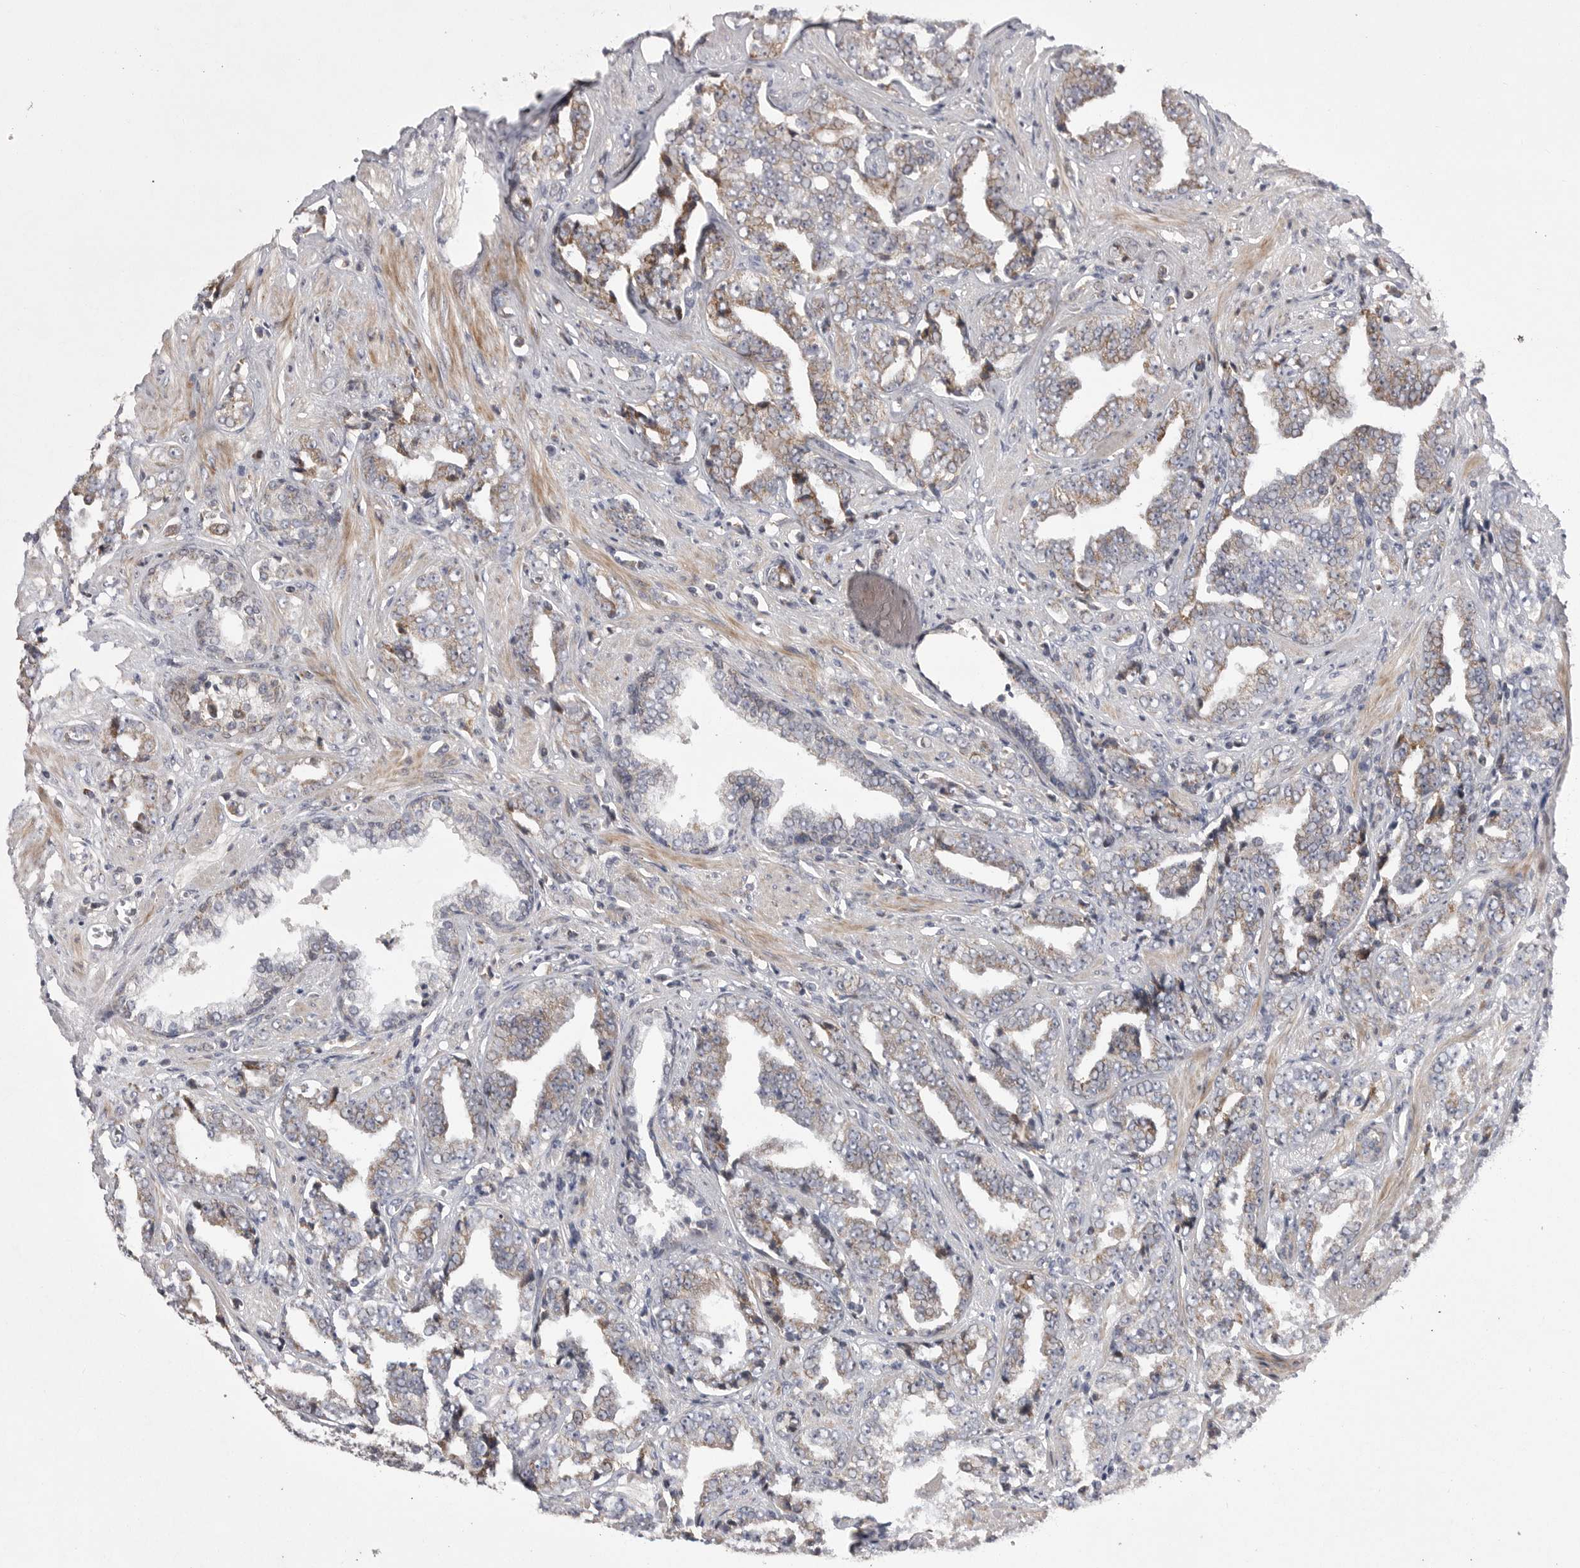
{"staining": {"intensity": "weak", "quantity": "25%-75%", "location": "cytoplasmic/membranous"}, "tissue": "prostate cancer", "cell_type": "Tumor cells", "image_type": "cancer", "snomed": [{"axis": "morphology", "description": "Adenocarcinoma, High grade"}, {"axis": "topography", "description": "Prostate"}], "caption": "Immunohistochemical staining of prostate cancer (adenocarcinoma (high-grade)) reveals low levels of weak cytoplasmic/membranous protein positivity in approximately 25%-75% of tumor cells.", "gene": "KYAT3", "patient": {"sex": "male", "age": 71}}